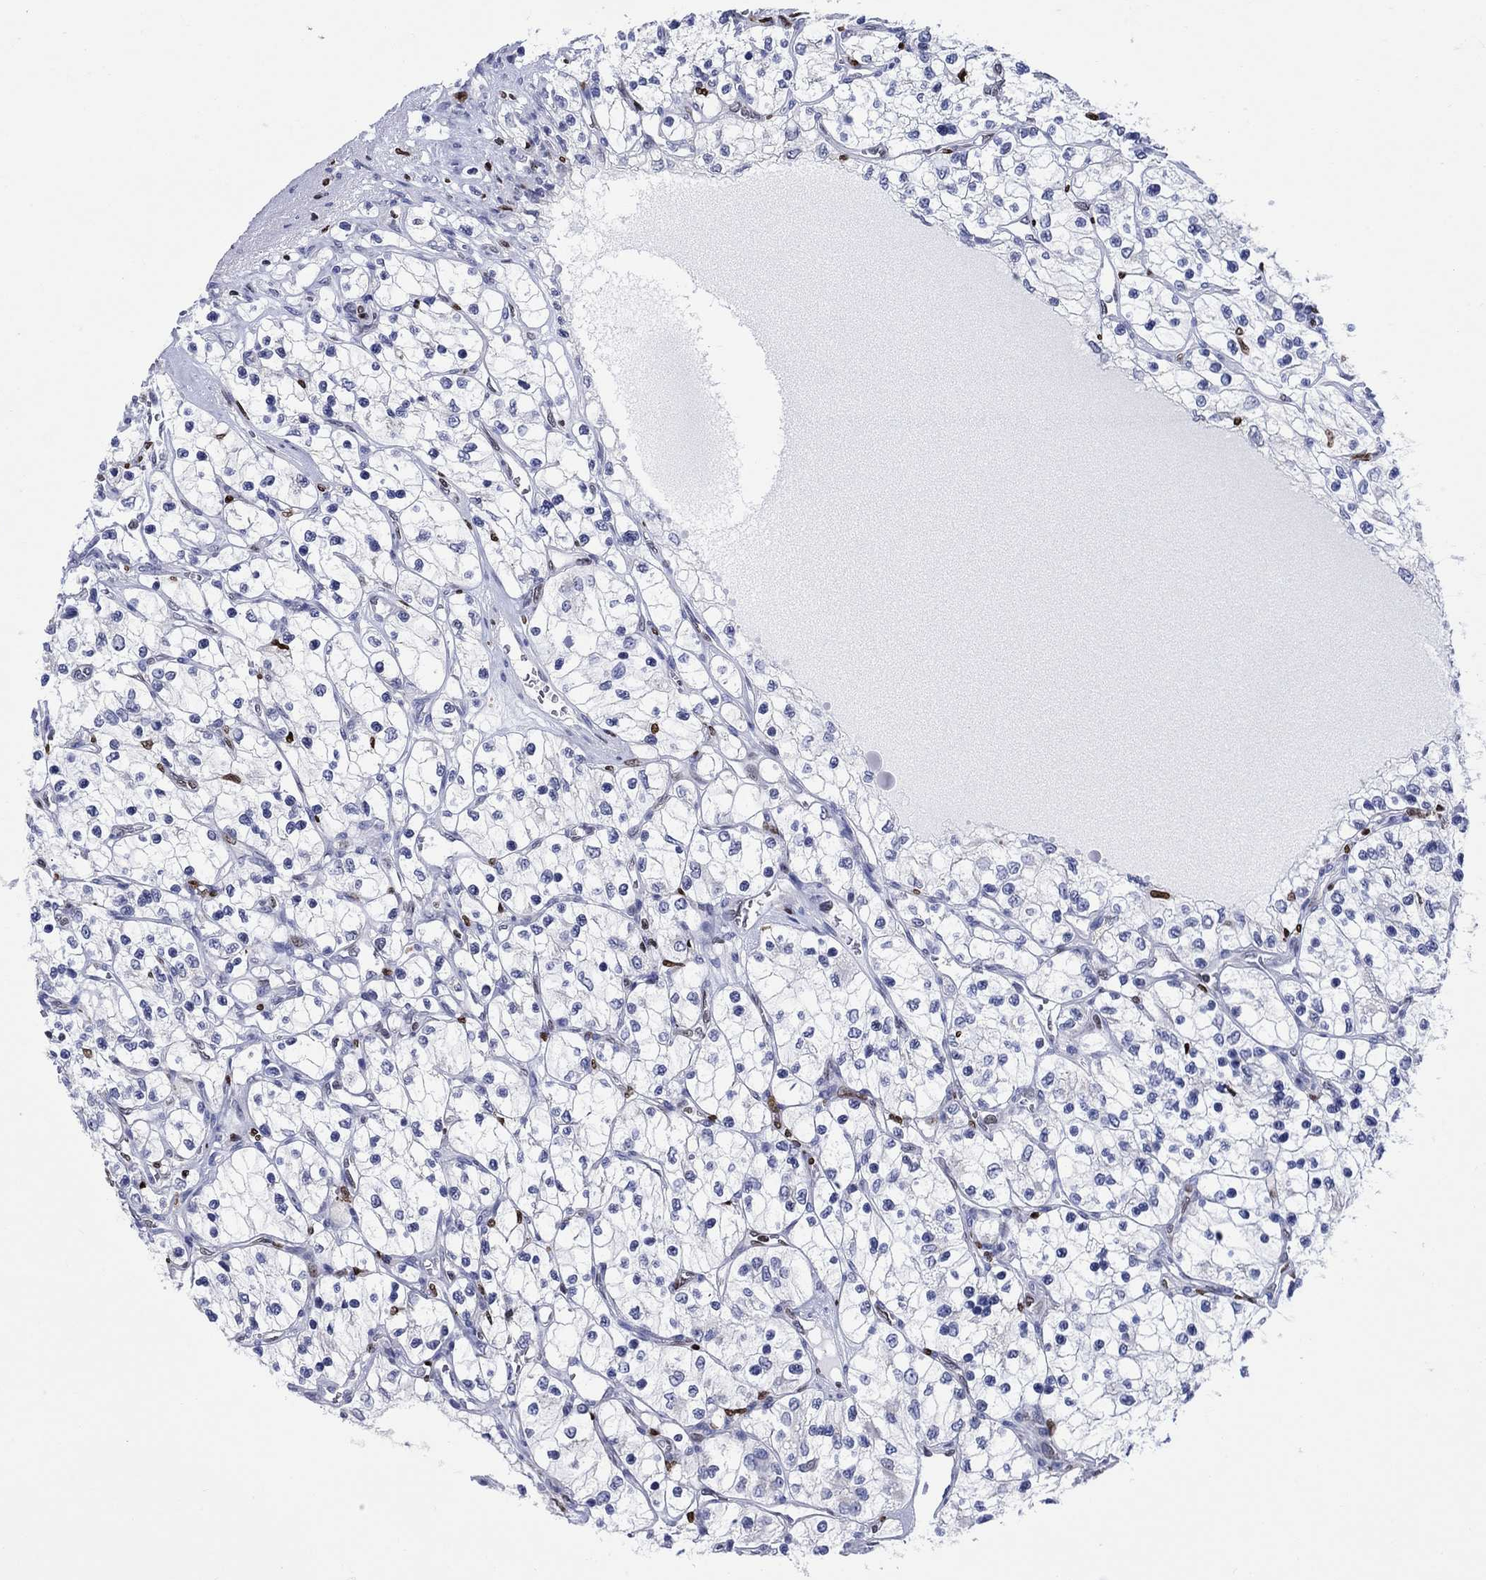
{"staining": {"intensity": "negative", "quantity": "none", "location": "none"}, "tissue": "renal cancer", "cell_type": "Tumor cells", "image_type": "cancer", "snomed": [{"axis": "morphology", "description": "Adenocarcinoma, NOS"}, {"axis": "topography", "description": "Kidney"}], "caption": "This is a photomicrograph of immunohistochemistry staining of renal cancer (adenocarcinoma), which shows no staining in tumor cells.", "gene": "HMGA1", "patient": {"sex": "female", "age": 69}}